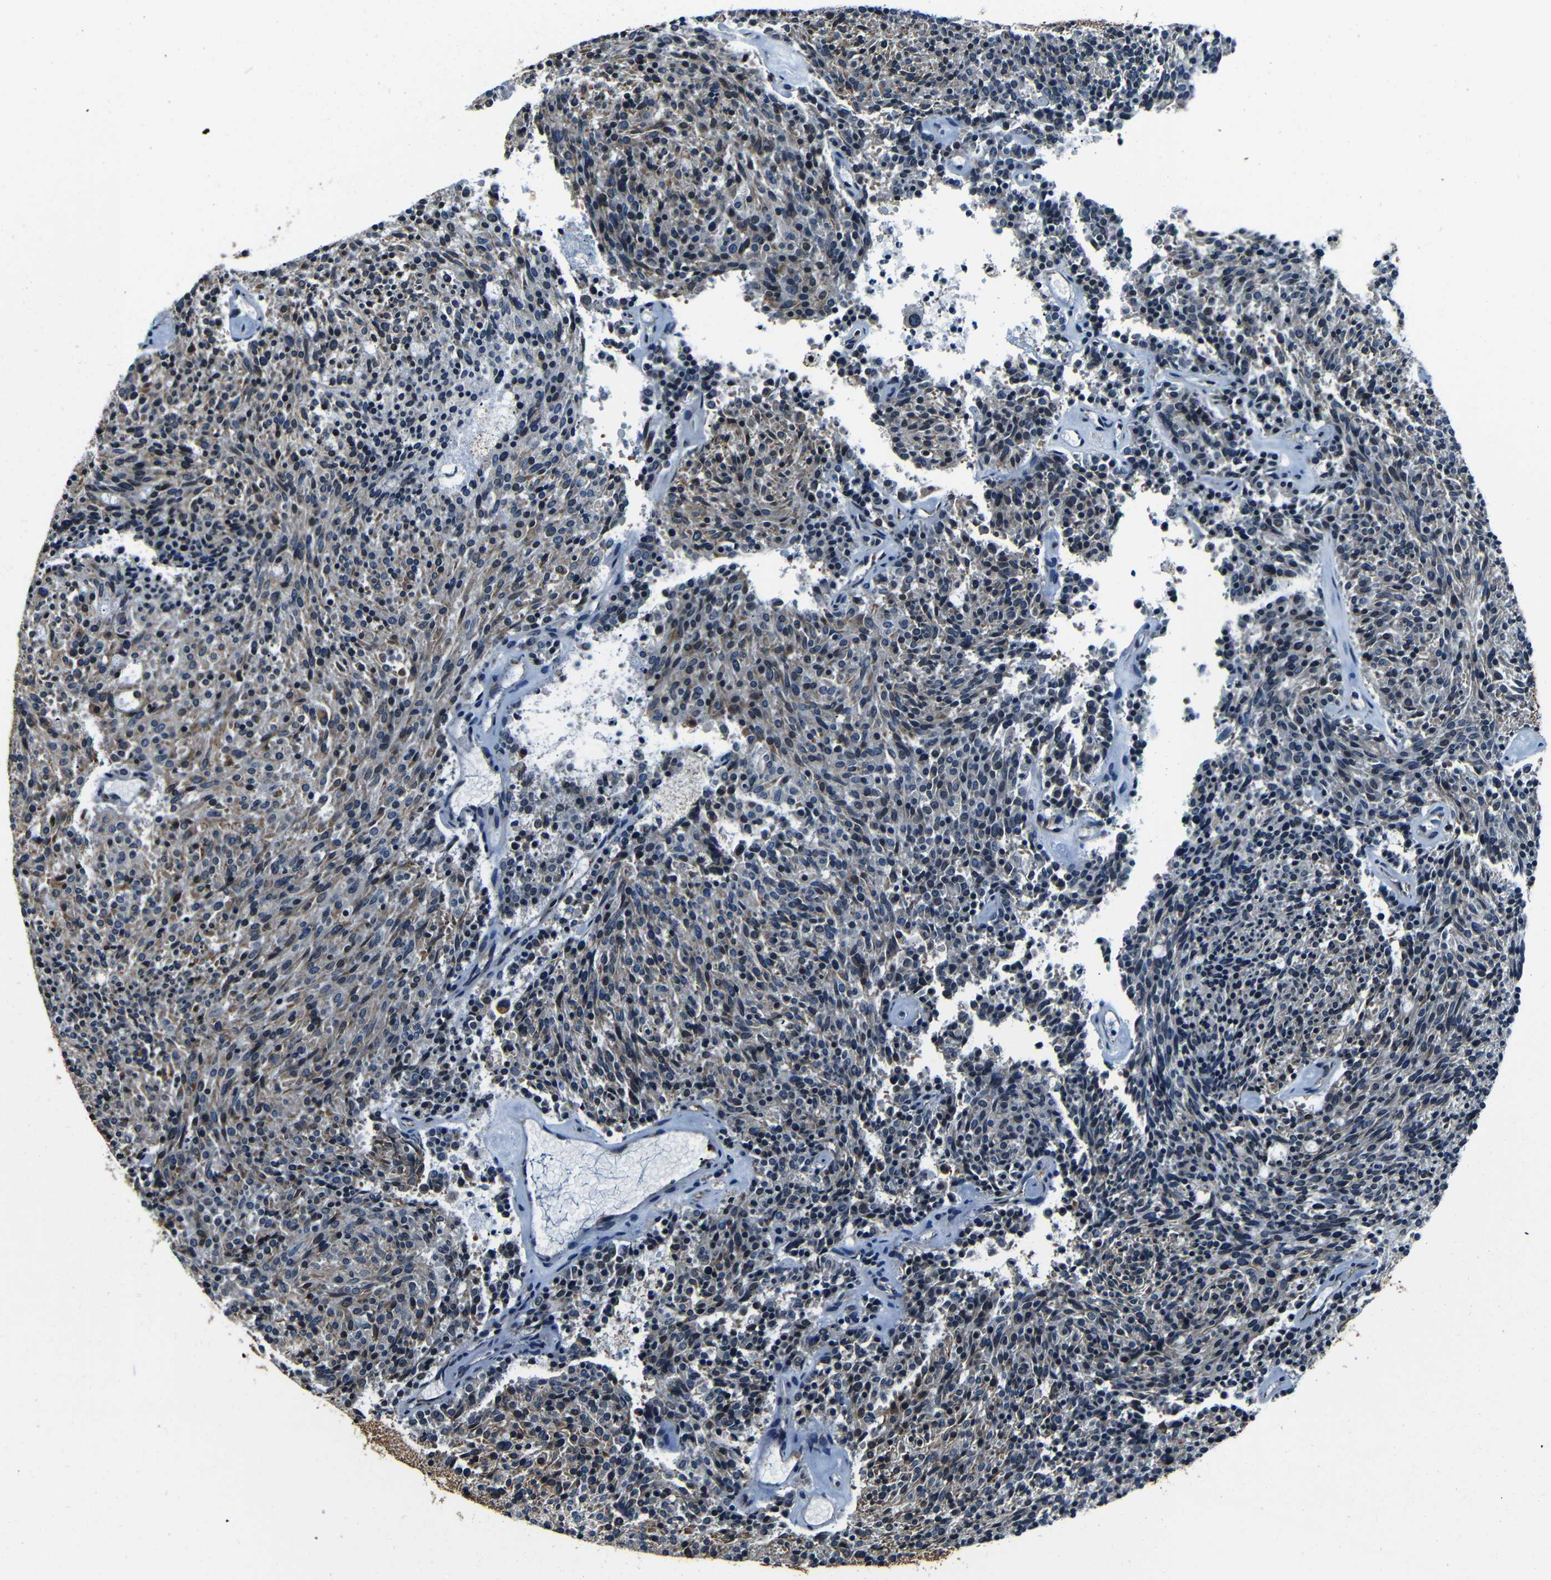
{"staining": {"intensity": "moderate", "quantity": ">75%", "location": "cytoplasmic/membranous,nuclear"}, "tissue": "carcinoid", "cell_type": "Tumor cells", "image_type": "cancer", "snomed": [{"axis": "morphology", "description": "Carcinoid, malignant, NOS"}, {"axis": "topography", "description": "Pancreas"}], "caption": "The photomicrograph exhibits a brown stain indicating the presence of a protein in the cytoplasmic/membranous and nuclear of tumor cells in carcinoid.", "gene": "NCBP3", "patient": {"sex": "female", "age": 54}}